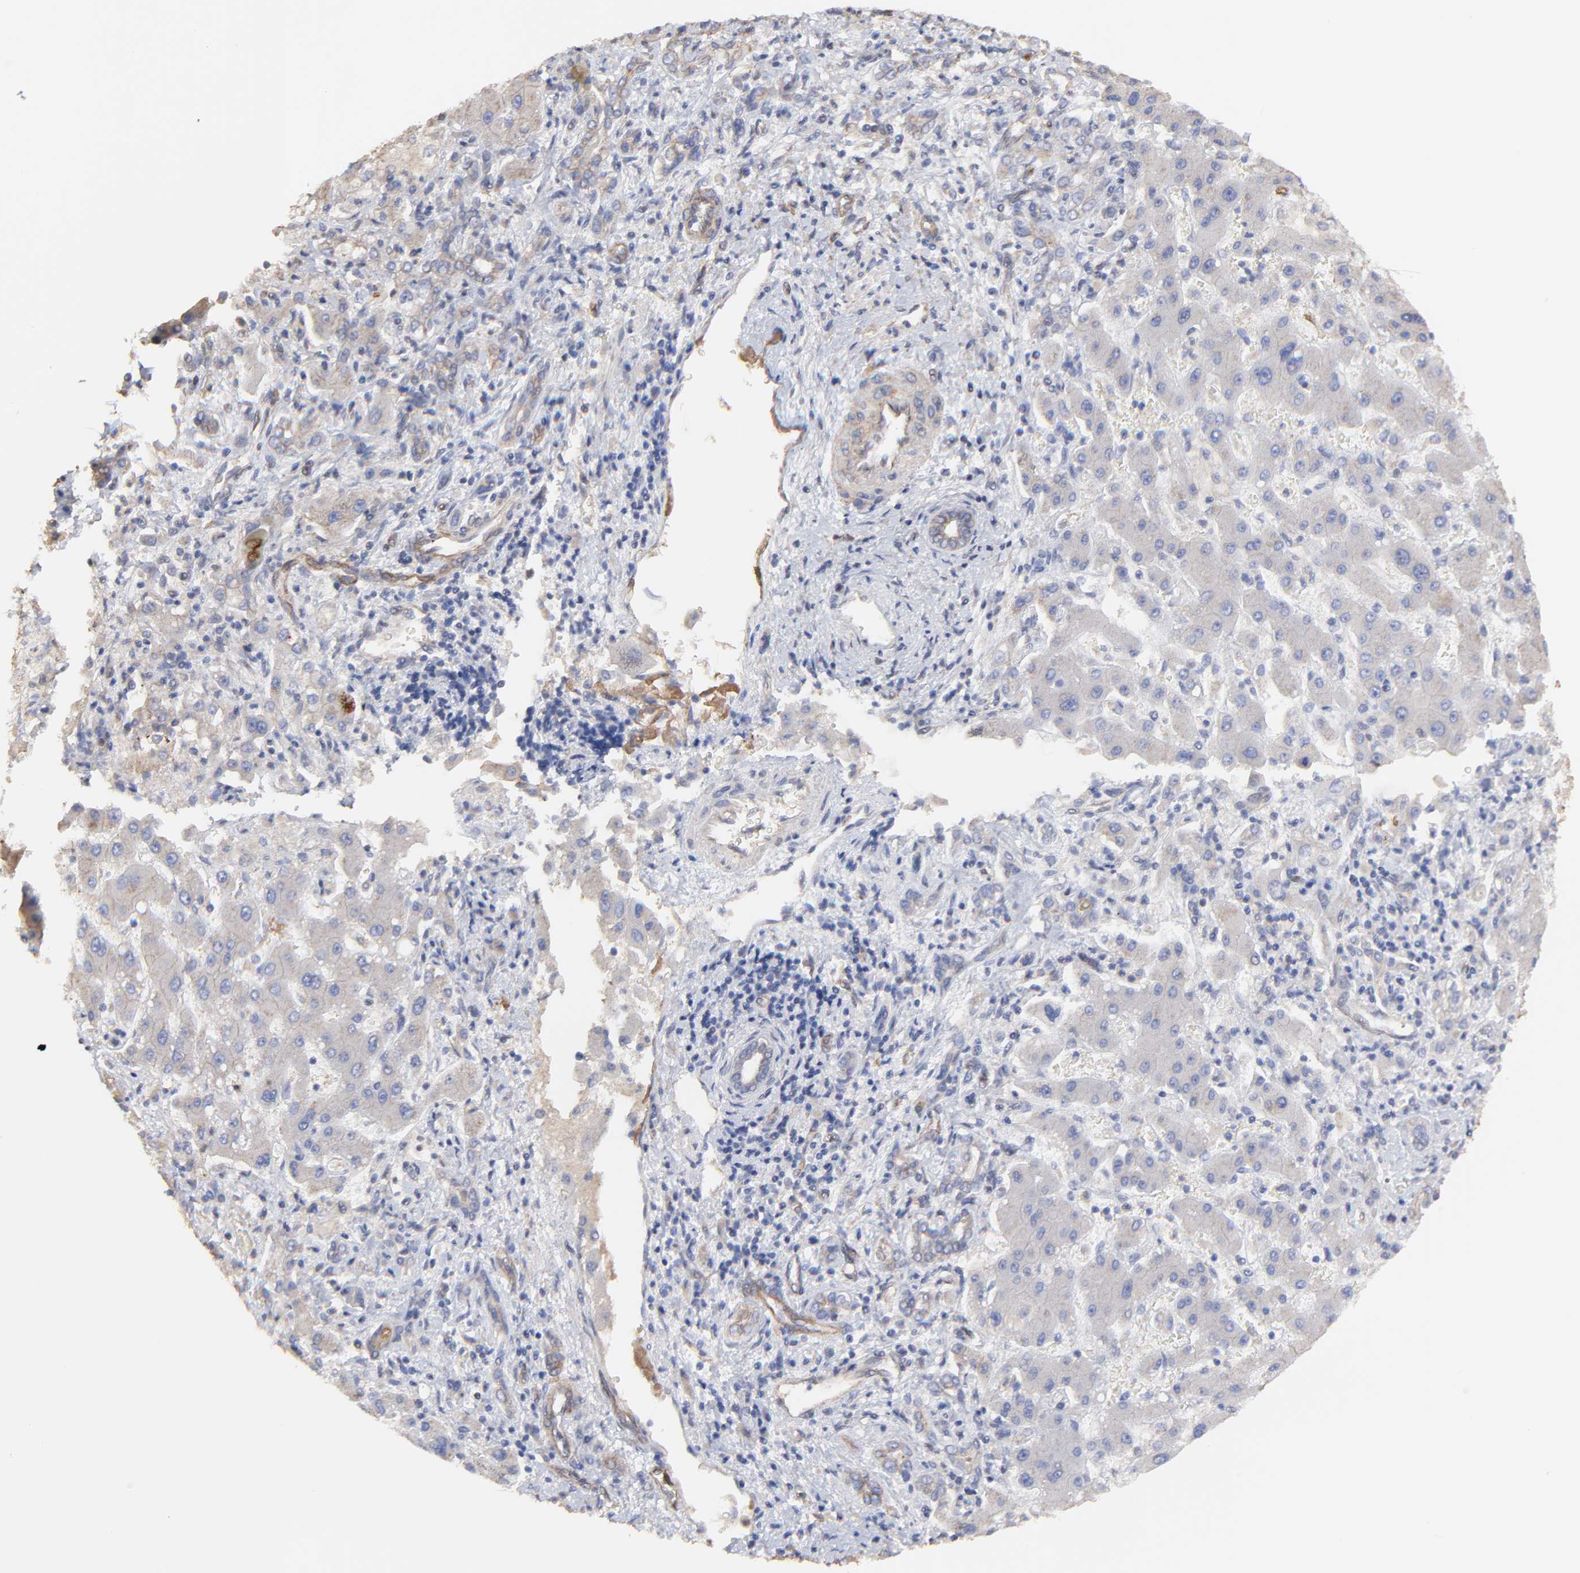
{"staining": {"intensity": "negative", "quantity": "none", "location": "none"}, "tissue": "liver cancer", "cell_type": "Tumor cells", "image_type": "cancer", "snomed": [{"axis": "morphology", "description": "Cholangiocarcinoma"}, {"axis": "topography", "description": "Liver"}], "caption": "A high-resolution photomicrograph shows immunohistochemistry (IHC) staining of liver cholangiocarcinoma, which shows no significant staining in tumor cells.", "gene": "LRCH2", "patient": {"sex": "male", "age": 50}}